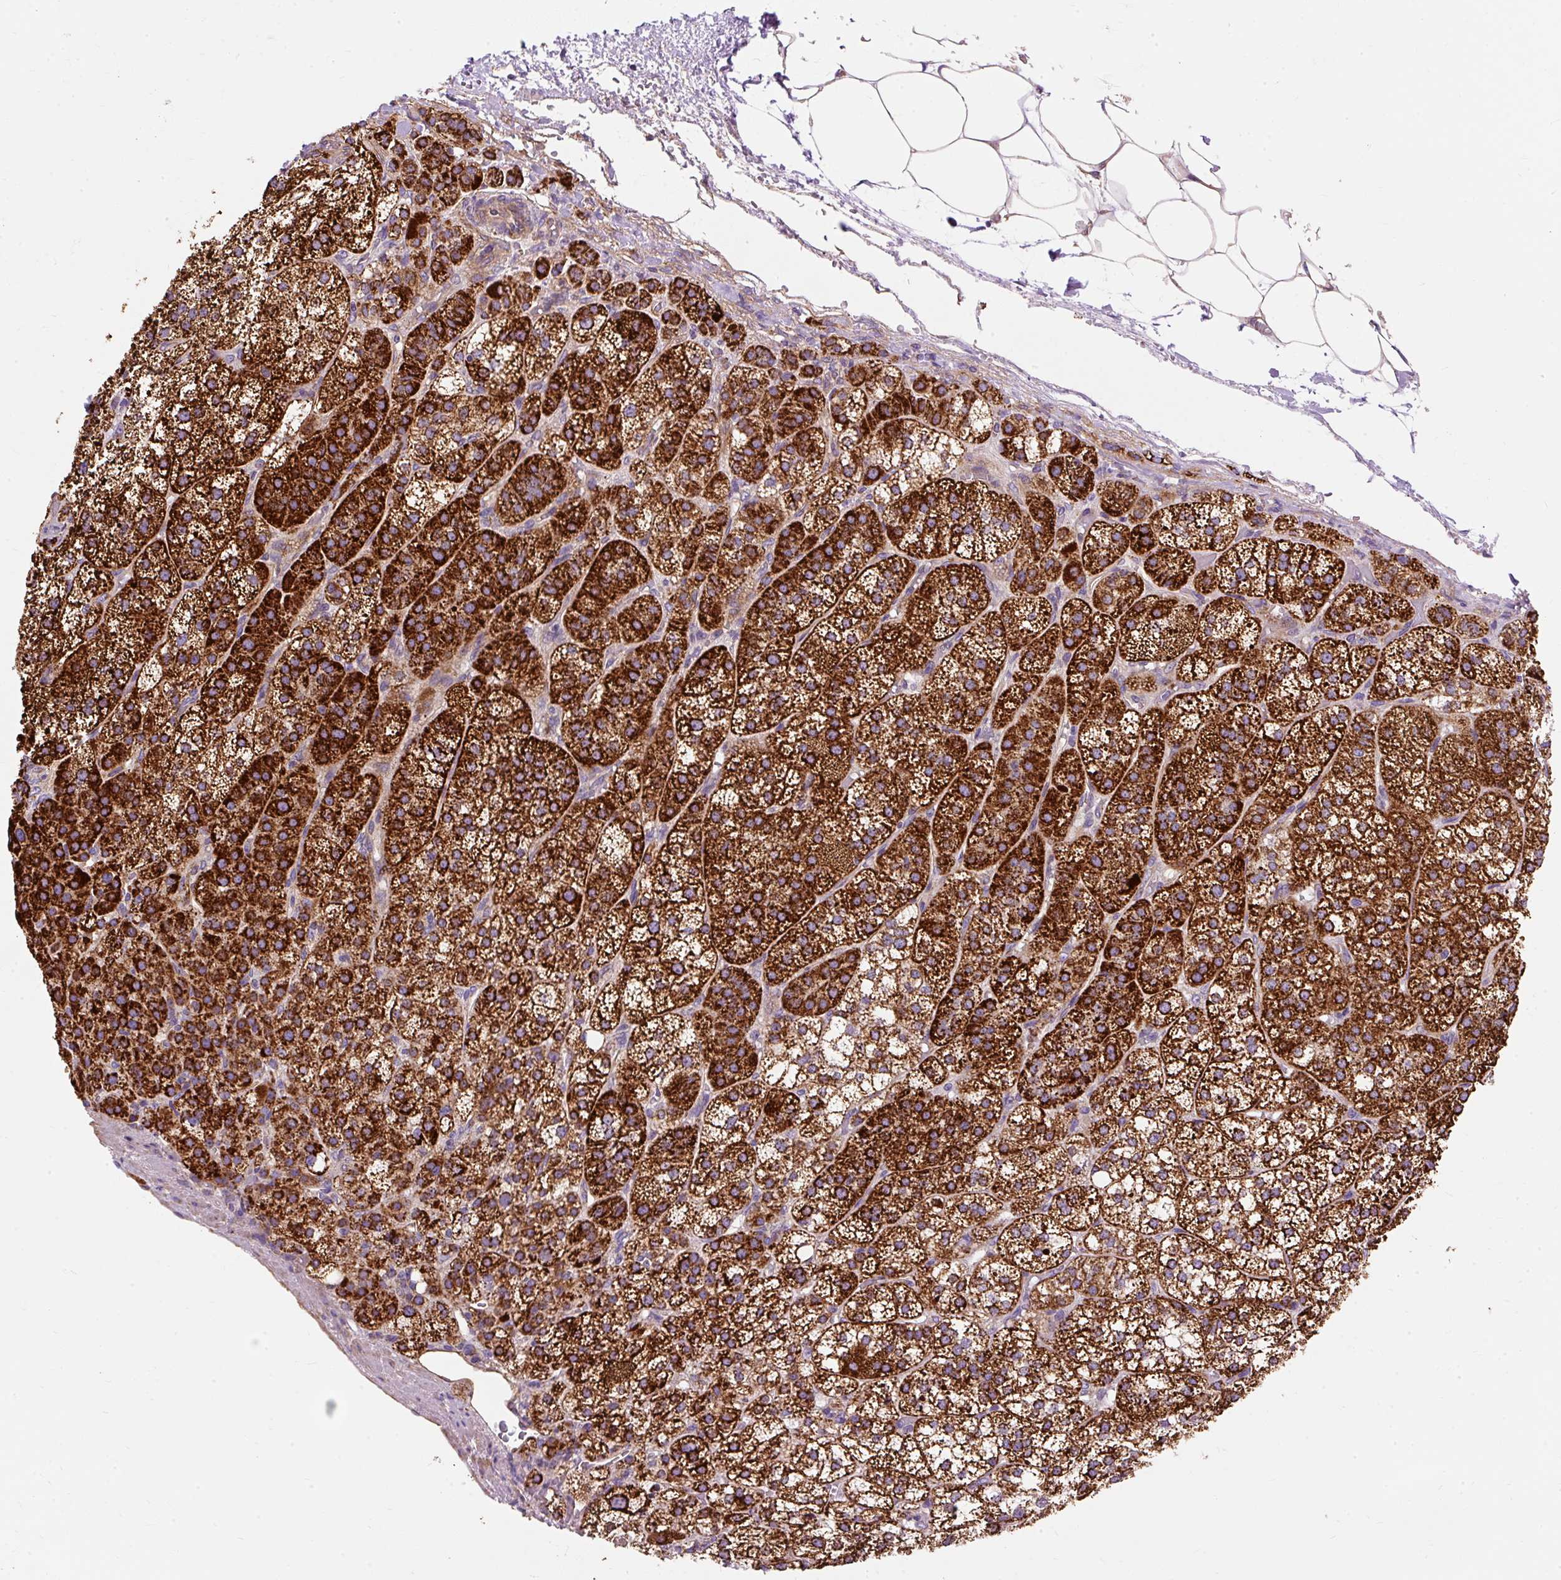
{"staining": {"intensity": "strong", "quantity": ">75%", "location": "cytoplasmic/membranous"}, "tissue": "adrenal gland", "cell_type": "Glandular cells", "image_type": "normal", "snomed": [{"axis": "morphology", "description": "Normal tissue, NOS"}, {"axis": "topography", "description": "Adrenal gland"}], "caption": "The histopathology image reveals immunohistochemical staining of benign adrenal gland. There is strong cytoplasmic/membranous positivity is present in approximately >75% of glandular cells.", "gene": "CEP290", "patient": {"sex": "female", "age": 60}}